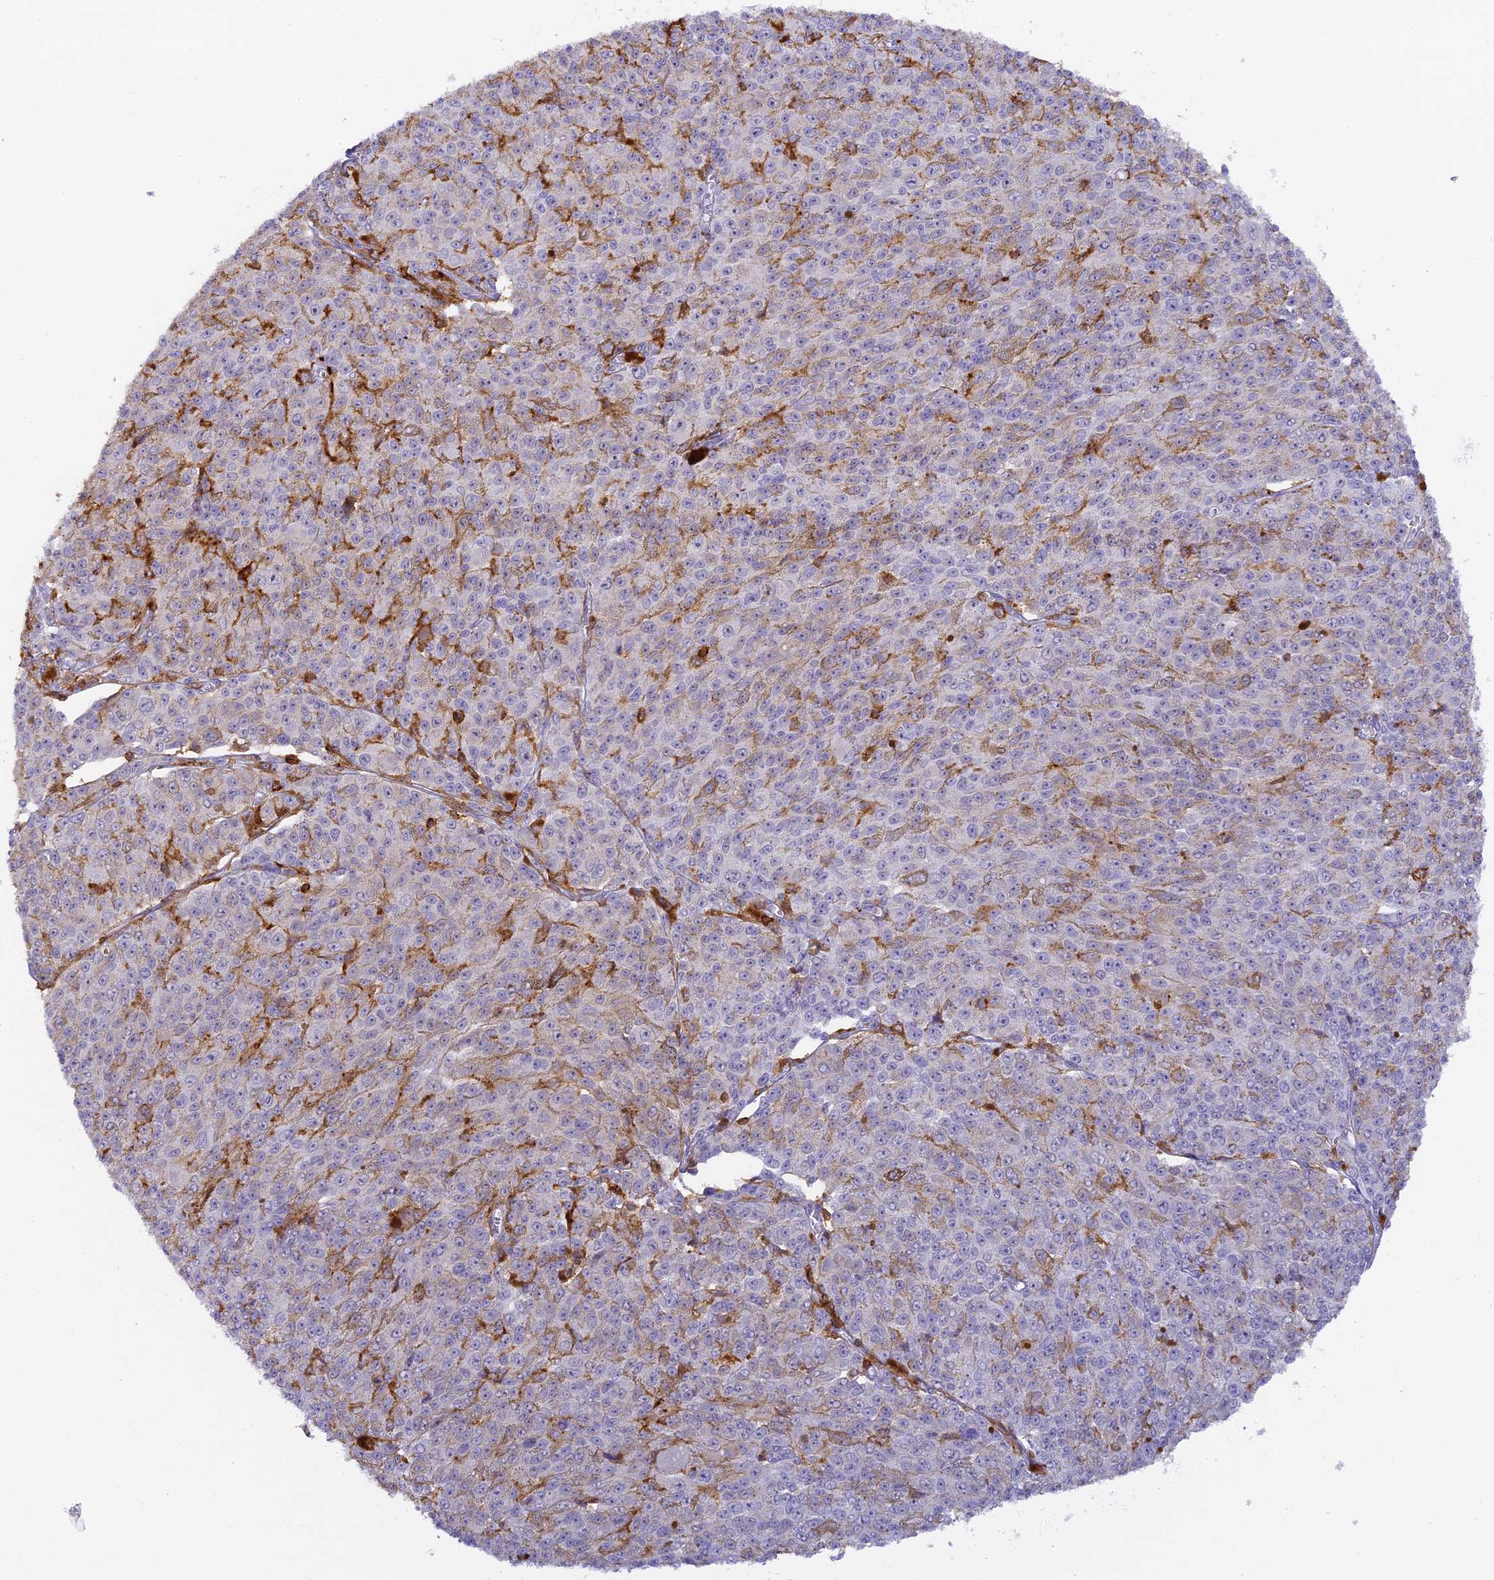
{"staining": {"intensity": "negative", "quantity": "none", "location": "none"}, "tissue": "melanoma", "cell_type": "Tumor cells", "image_type": "cancer", "snomed": [{"axis": "morphology", "description": "Malignant melanoma, NOS"}, {"axis": "topography", "description": "Skin"}], "caption": "Immunohistochemistry (IHC) image of neoplastic tissue: malignant melanoma stained with DAB (3,3'-diaminobenzidine) demonstrates no significant protein positivity in tumor cells.", "gene": "FYB1", "patient": {"sex": "female", "age": 52}}